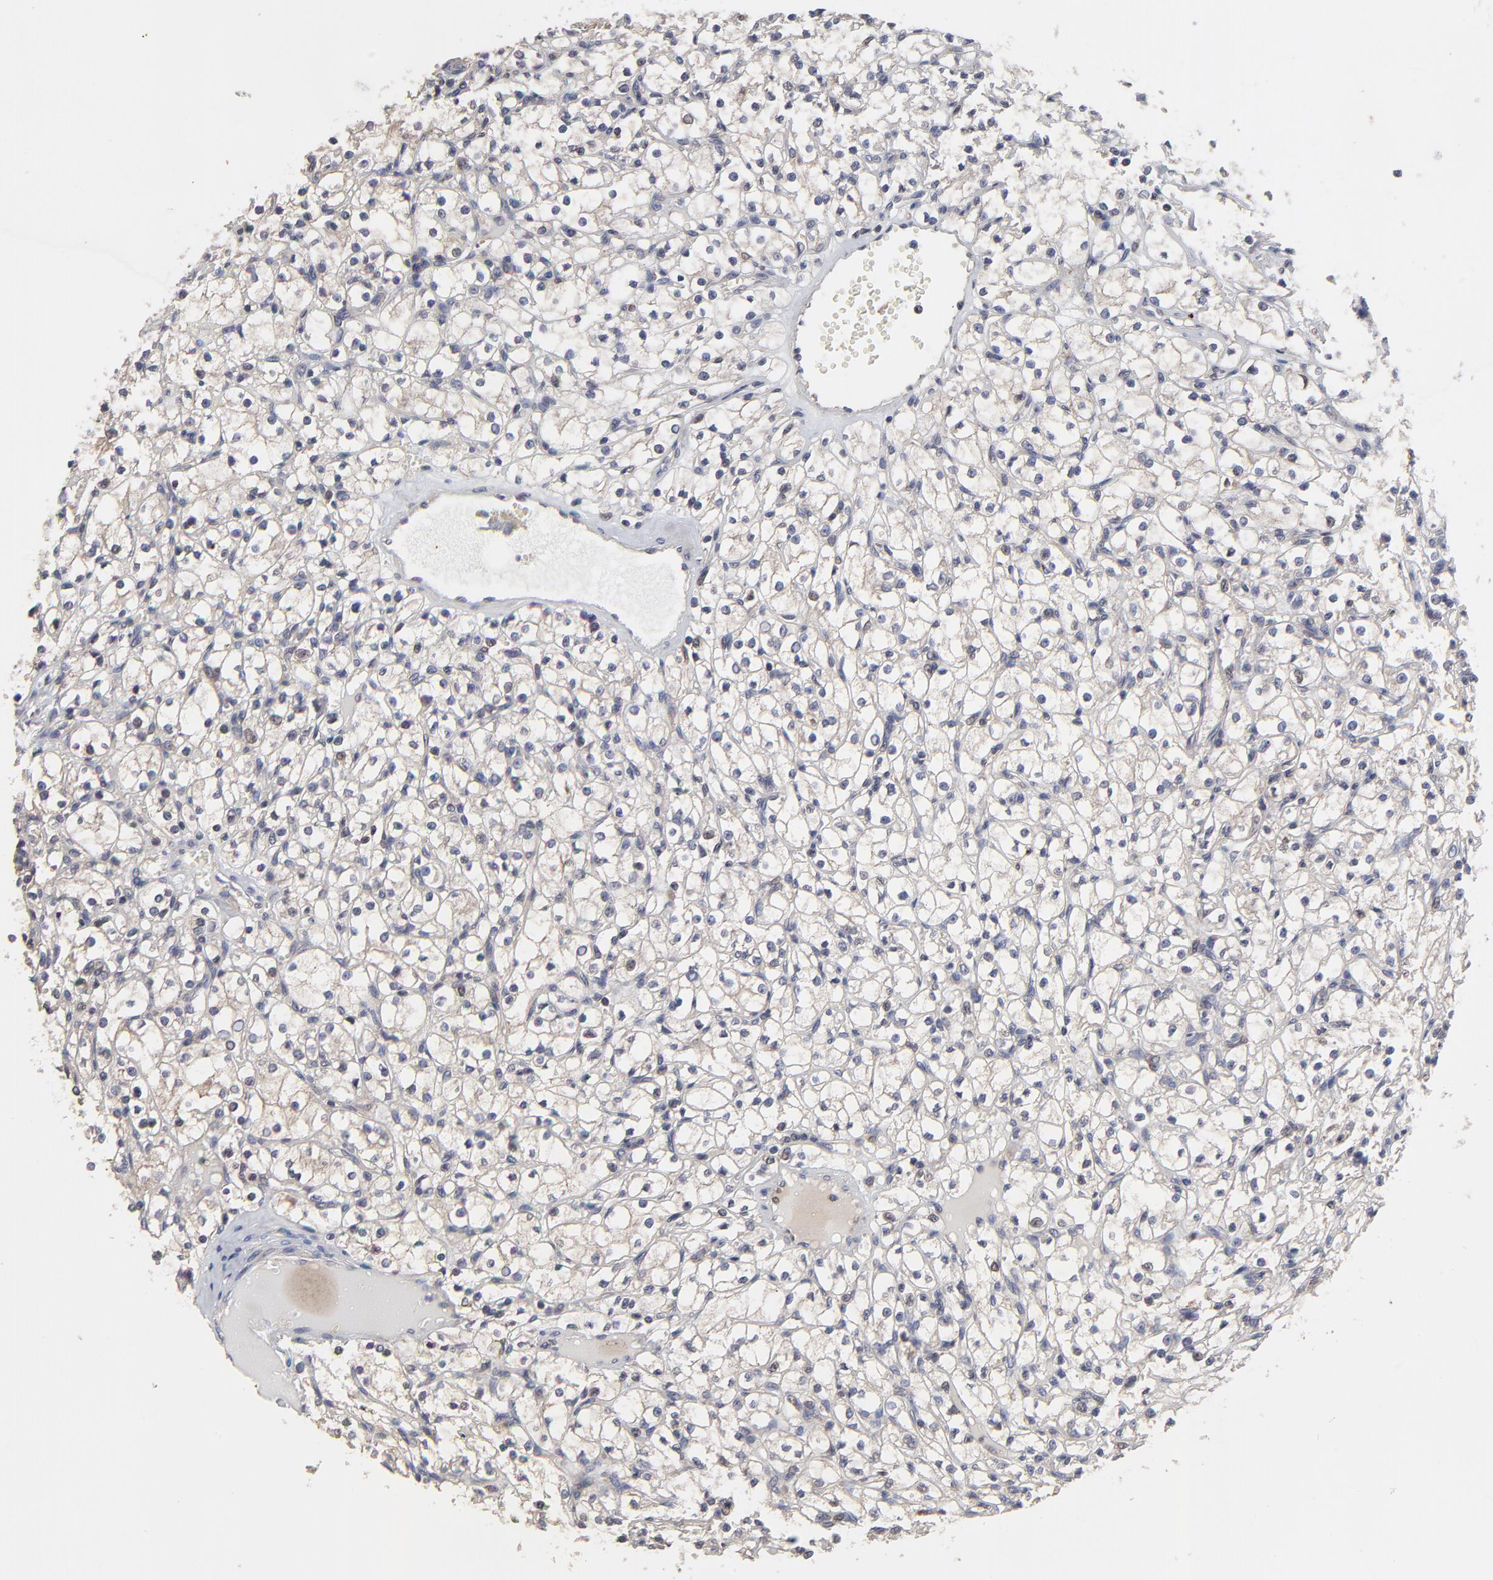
{"staining": {"intensity": "negative", "quantity": "none", "location": "none"}, "tissue": "renal cancer", "cell_type": "Tumor cells", "image_type": "cancer", "snomed": [{"axis": "morphology", "description": "Adenocarcinoma, NOS"}, {"axis": "topography", "description": "Kidney"}], "caption": "Tumor cells show no significant staining in renal adenocarcinoma.", "gene": "ELP2", "patient": {"sex": "male", "age": 61}}